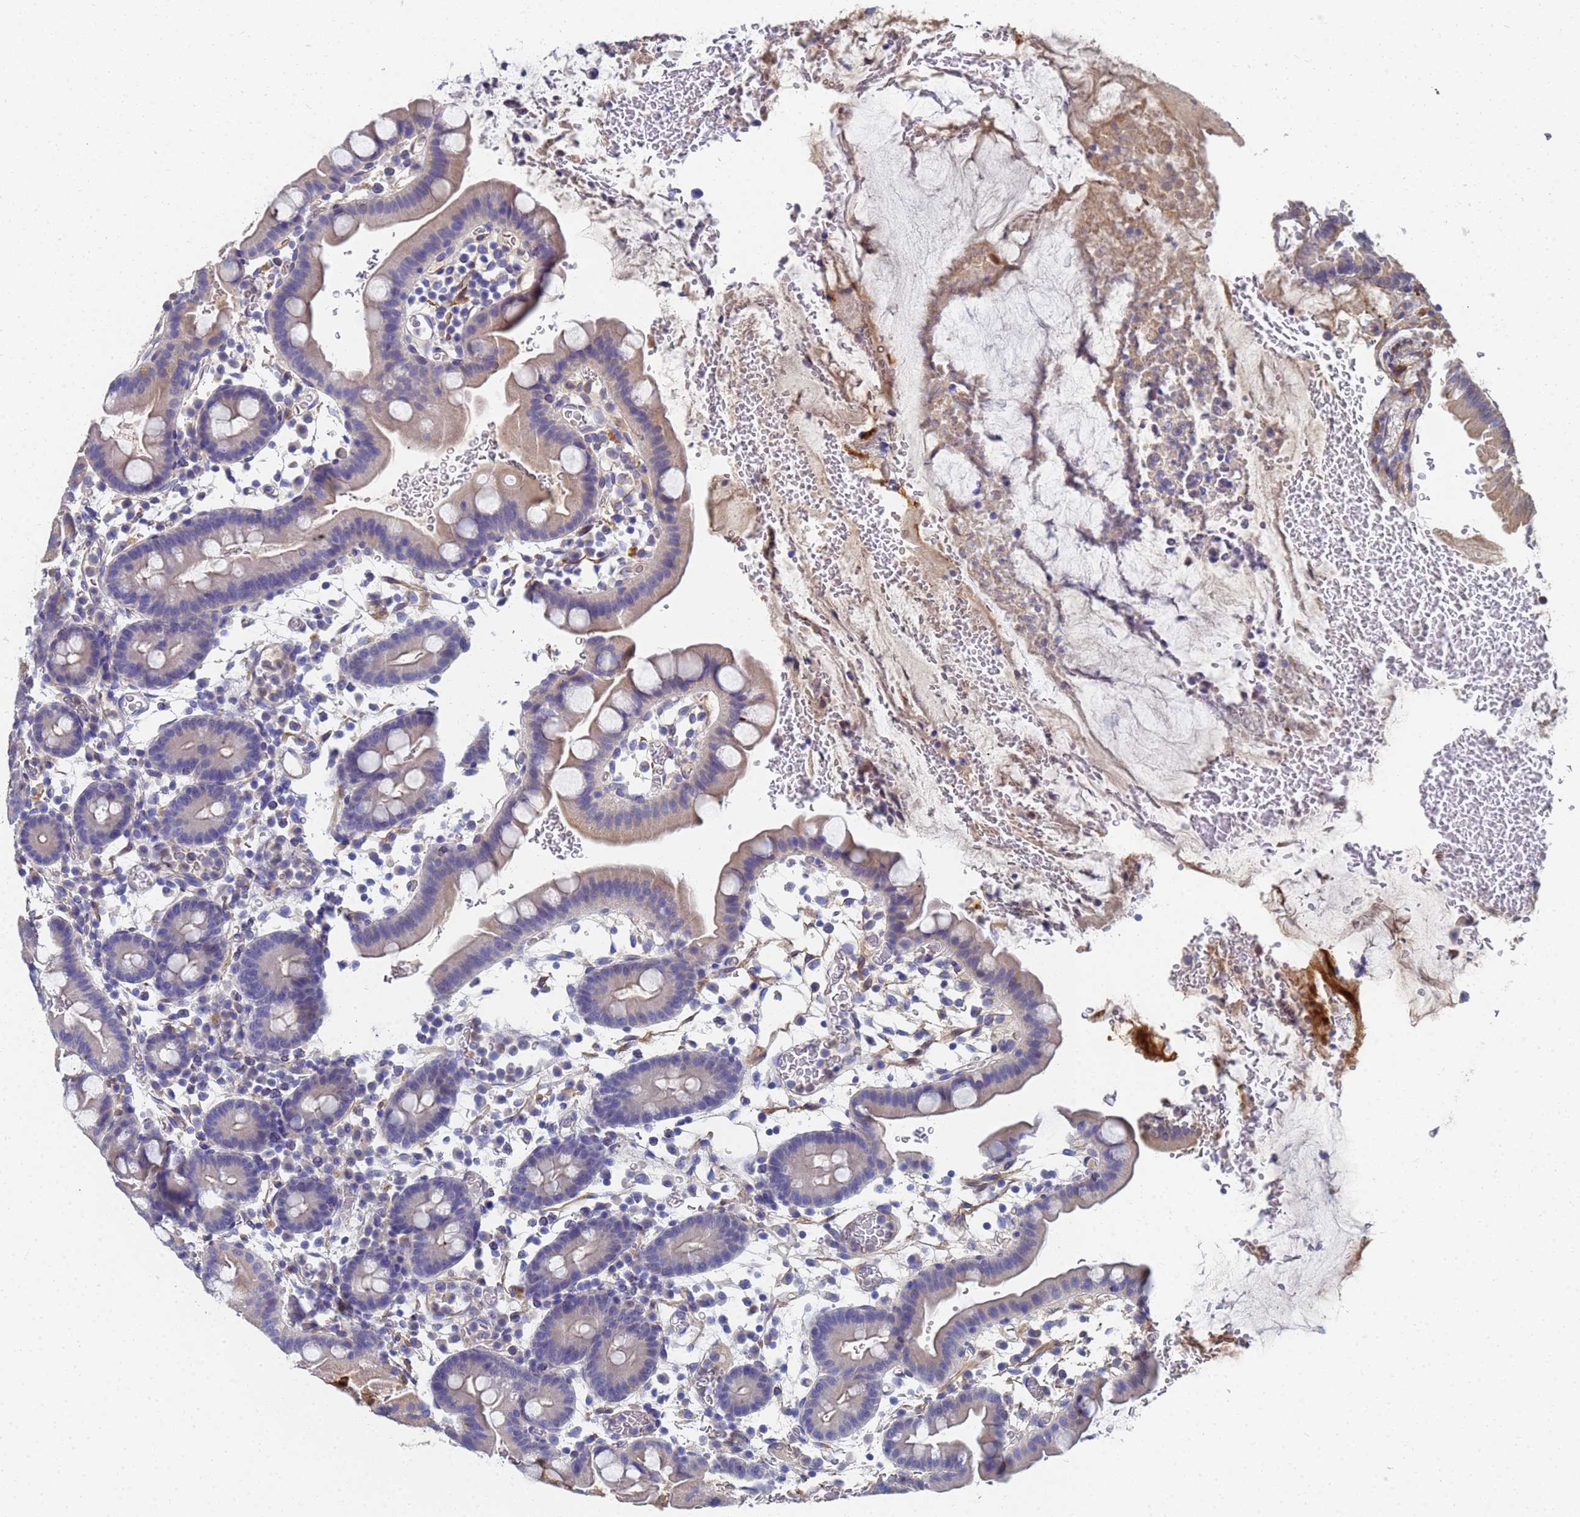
{"staining": {"intensity": "moderate", "quantity": "25%-75%", "location": "cytoplasmic/membranous"}, "tissue": "small intestine", "cell_type": "Glandular cells", "image_type": "normal", "snomed": [{"axis": "morphology", "description": "Normal tissue, NOS"}, {"axis": "topography", "description": "Stomach, upper"}, {"axis": "topography", "description": "Stomach, lower"}, {"axis": "topography", "description": "Small intestine"}], "caption": "Glandular cells display medium levels of moderate cytoplasmic/membranous positivity in about 25%-75% of cells in benign small intestine. The protein is shown in brown color, while the nuclei are stained blue.", "gene": "LBX2", "patient": {"sex": "male", "age": 68}}